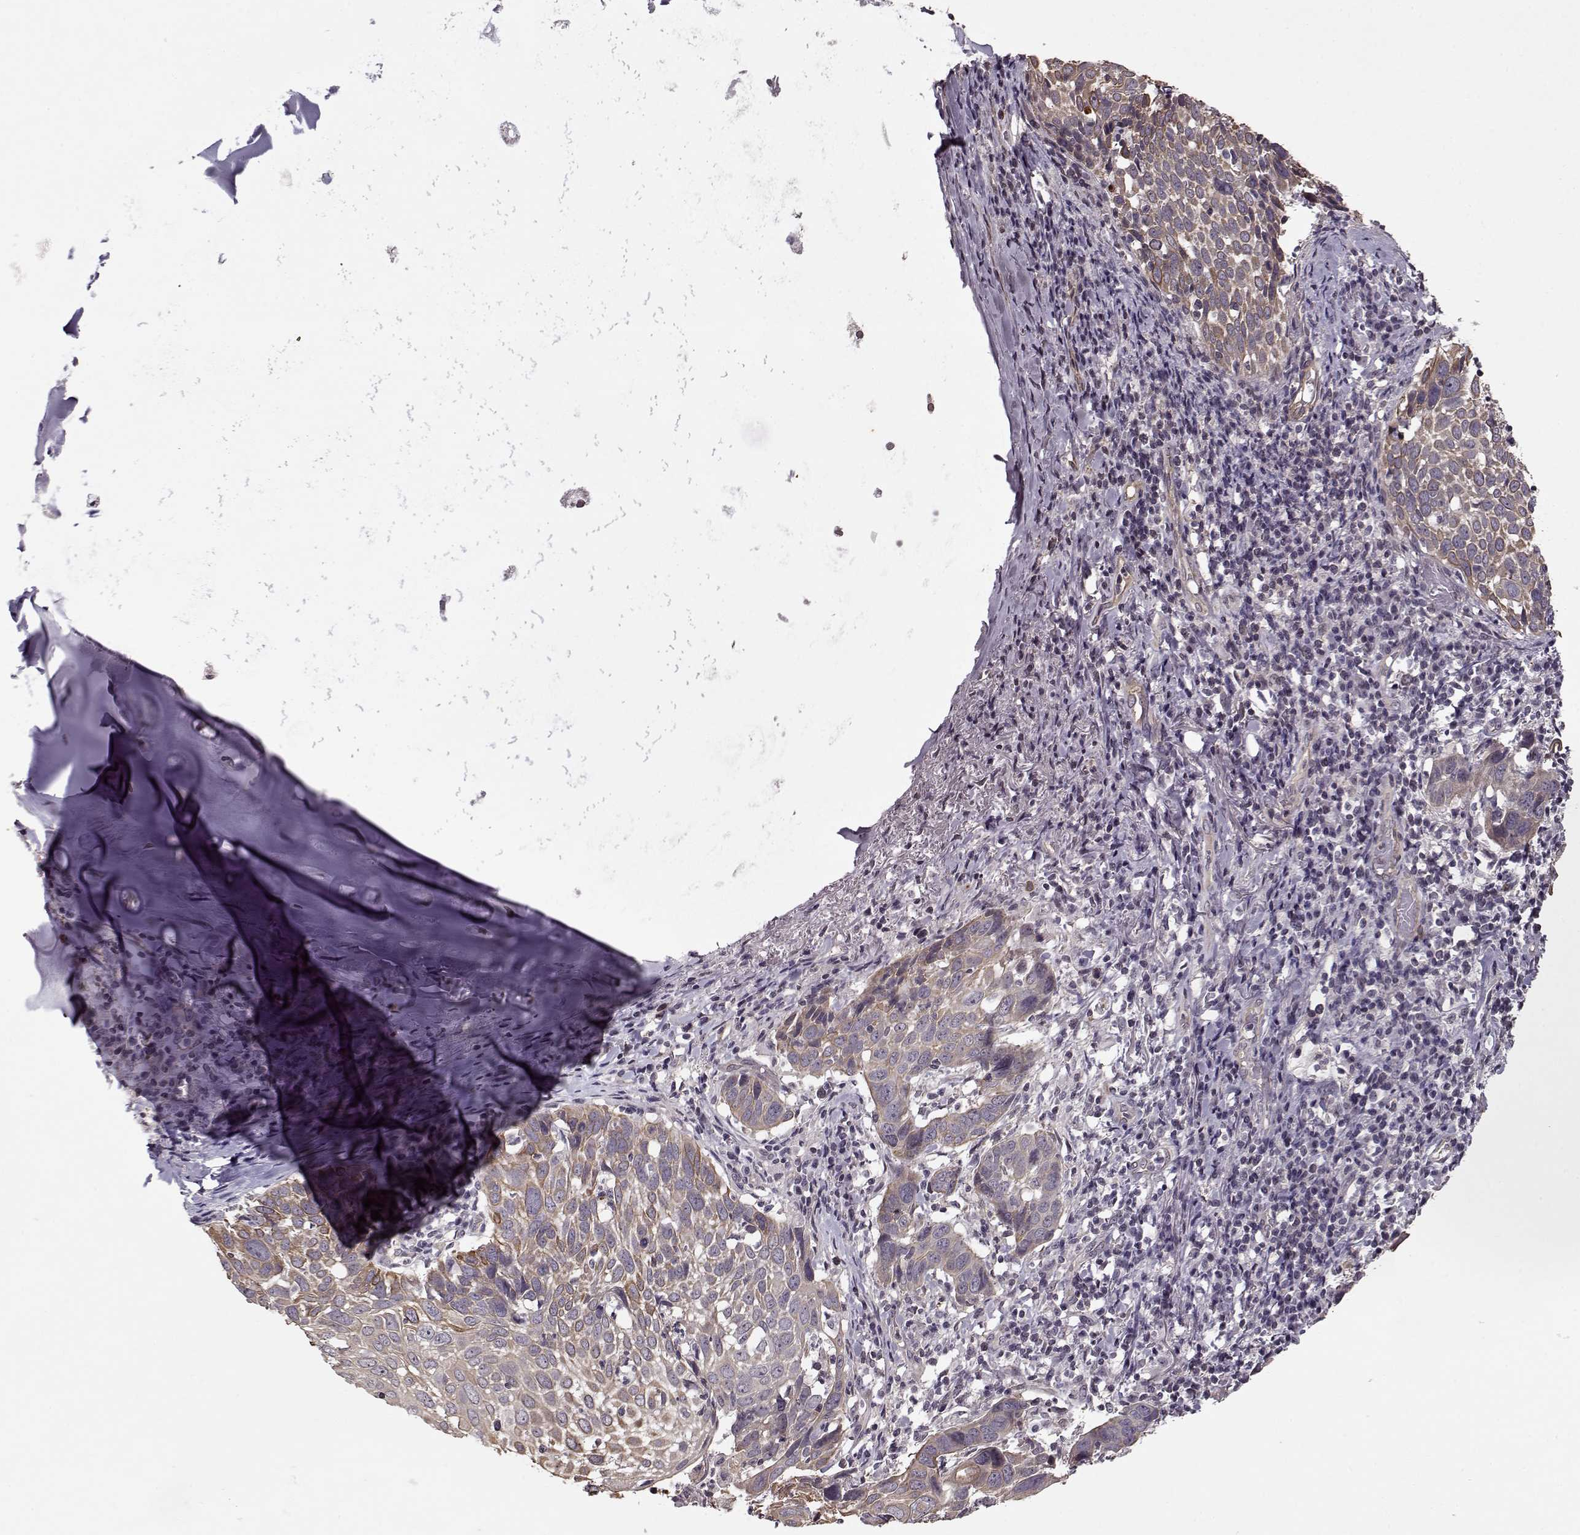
{"staining": {"intensity": "moderate", "quantity": ">75%", "location": "cytoplasmic/membranous"}, "tissue": "lung cancer", "cell_type": "Tumor cells", "image_type": "cancer", "snomed": [{"axis": "morphology", "description": "Squamous cell carcinoma, NOS"}, {"axis": "topography", "description": "Lung"}], "caption": "A histopathology image showing moderate cytoplasmic/membranous staining in approximately >75% of tumor cells in lung cancer, as visualized by brown immunohistochemical staining.", "gene": "KRT9", "patient": {"sex": "male", "age": 57}}